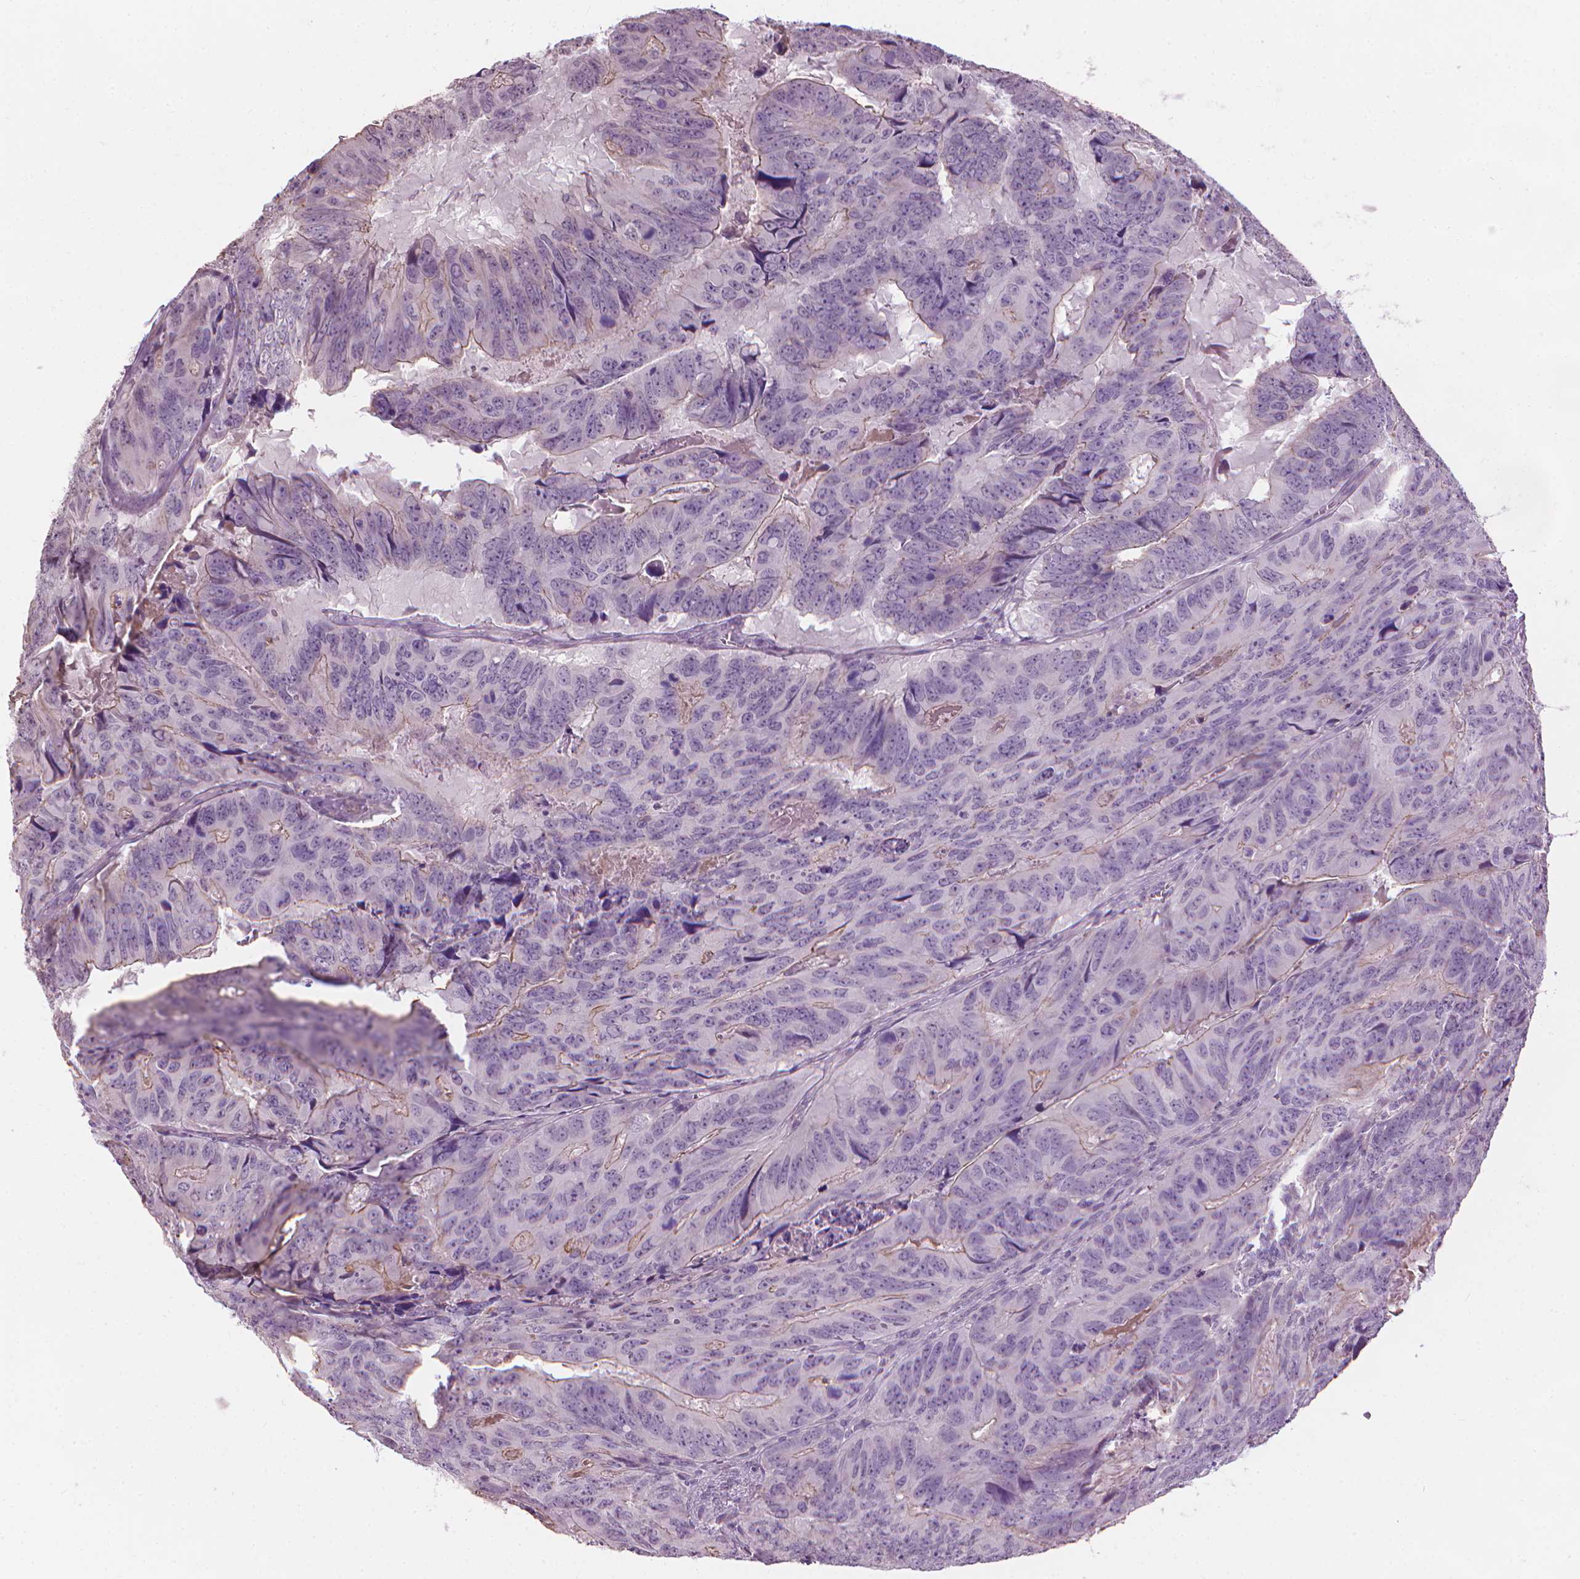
{"staining": {"intensity": "weak", "quantity": "25%-75%", "location": "cytoplasmic/membranous"}, "tissue": "colorectal cancer", "cell_type": "Tumor cells", "image_type": "cancer", "snomed": [{"axis": "morphology", "description": "Adenocarcinoma, NOS"}, {"axis": "topography", "description": "Colon"}], "caption": "A low amount of weak cytoplasmic/membranous positivity is seen in approximately 25%-75% of tumor cells in adenocarcinoma (colorectal) tissue. Using DAB (brown) and hematoxylin (blue) stains, captured at high magnification using brightfield microscopy.", "gene": "SAXO2", "patient": {"sex": "male", "age": 79}}